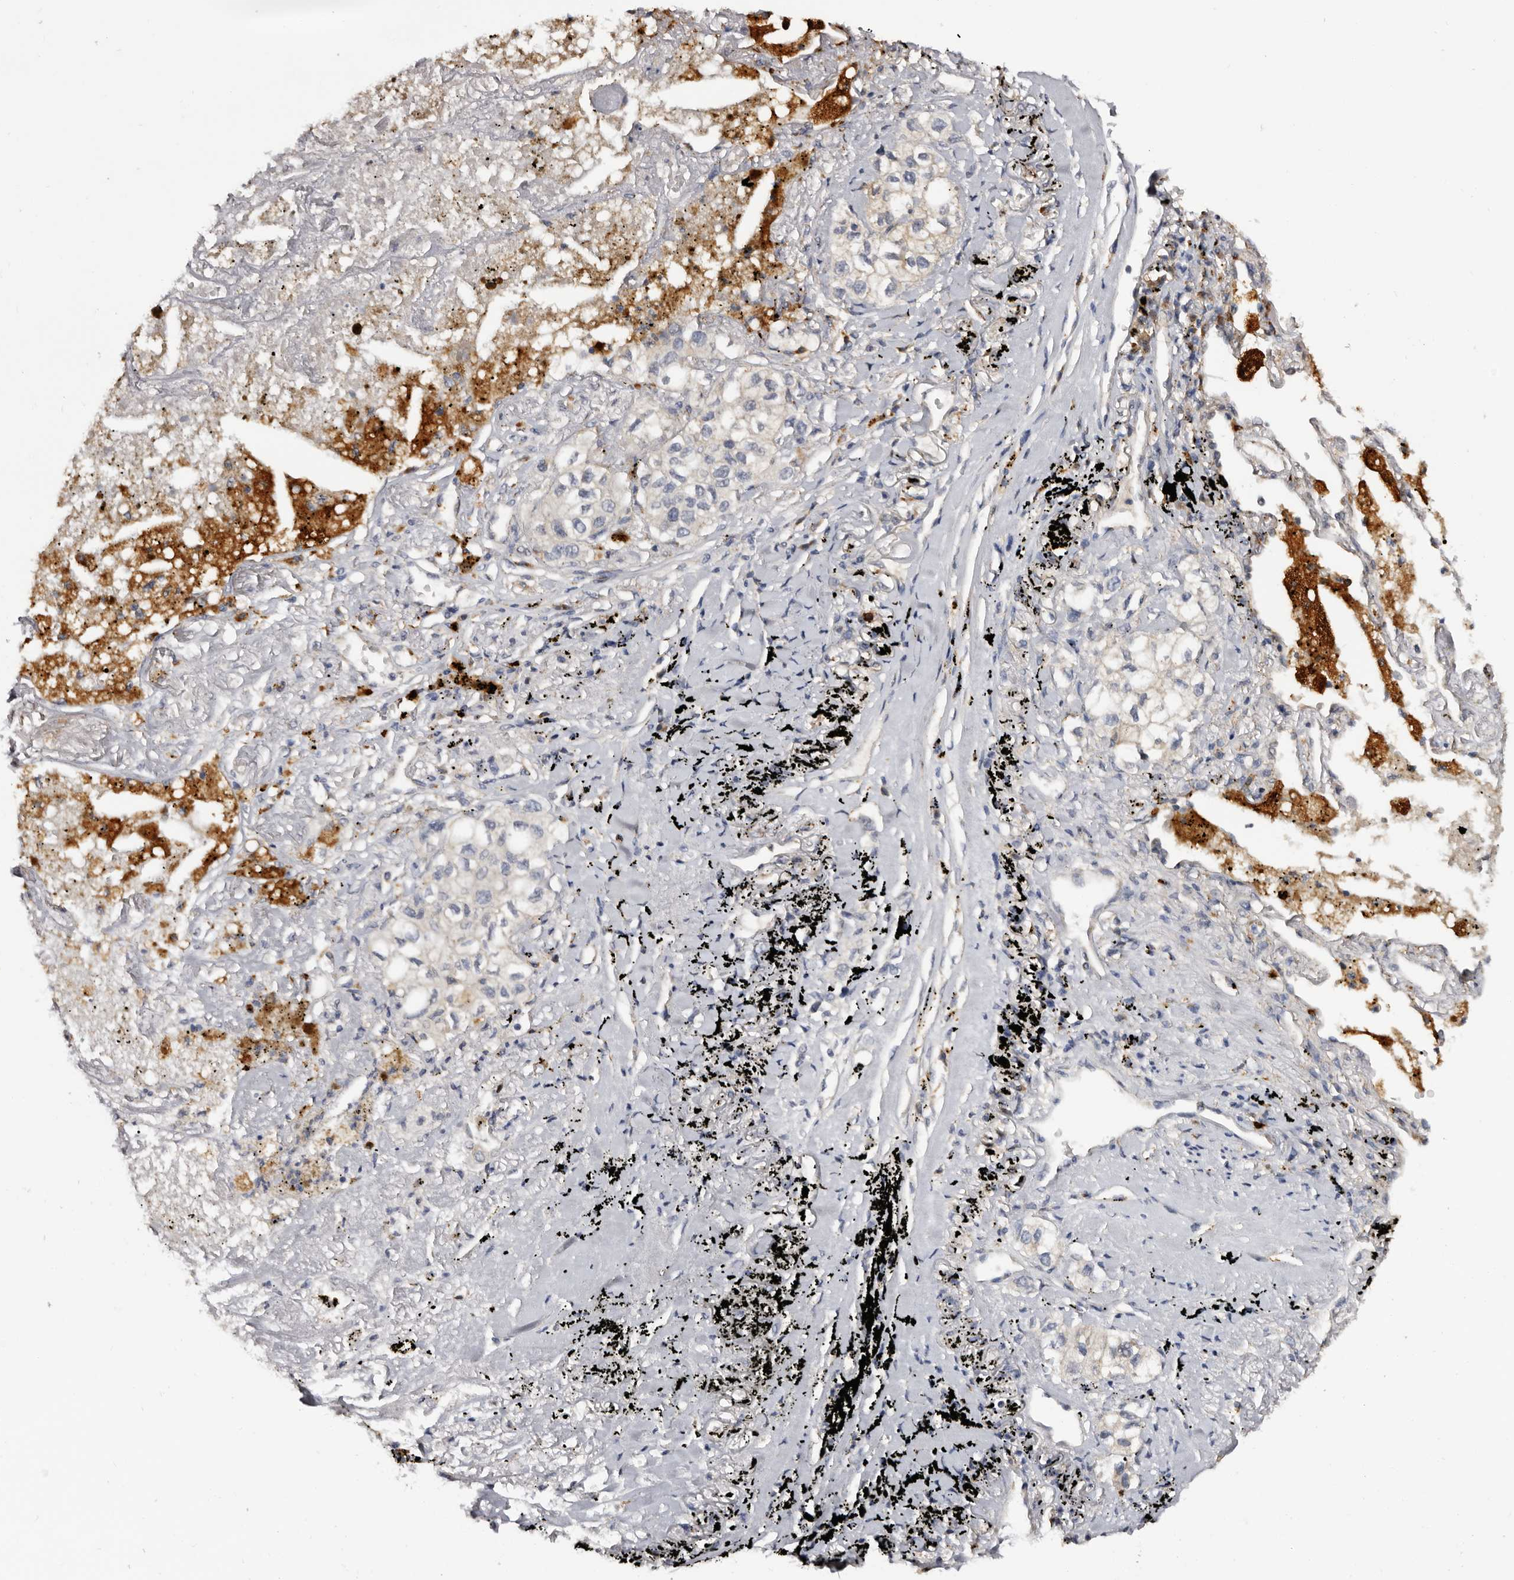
{"staining": {"intensity": "negative", "quantity": "none", "location": "none"}, "tissue": "lung cancer", "cell_type": "Tumor cells", "image_type": "cancer", "snomed": [{"axis": "morphology", "description": "Adenocarcinoma, NOS"}, {"axis": "topography", "description": "Lung"}], "caption": "IHC histopathology image of neoplastic tissue: lung cancer stained with DAB (3,3'-diaminobenzidine) demonstrates no significant protein expression in tumor cells. The staining was performed using DAB to visualize the protein expression in brown, while the nuclei were stained in blue with hematoxylin (Magnification: 20x).", "gene": "DAP", "patient": {"sex": "male", "age": 63}}